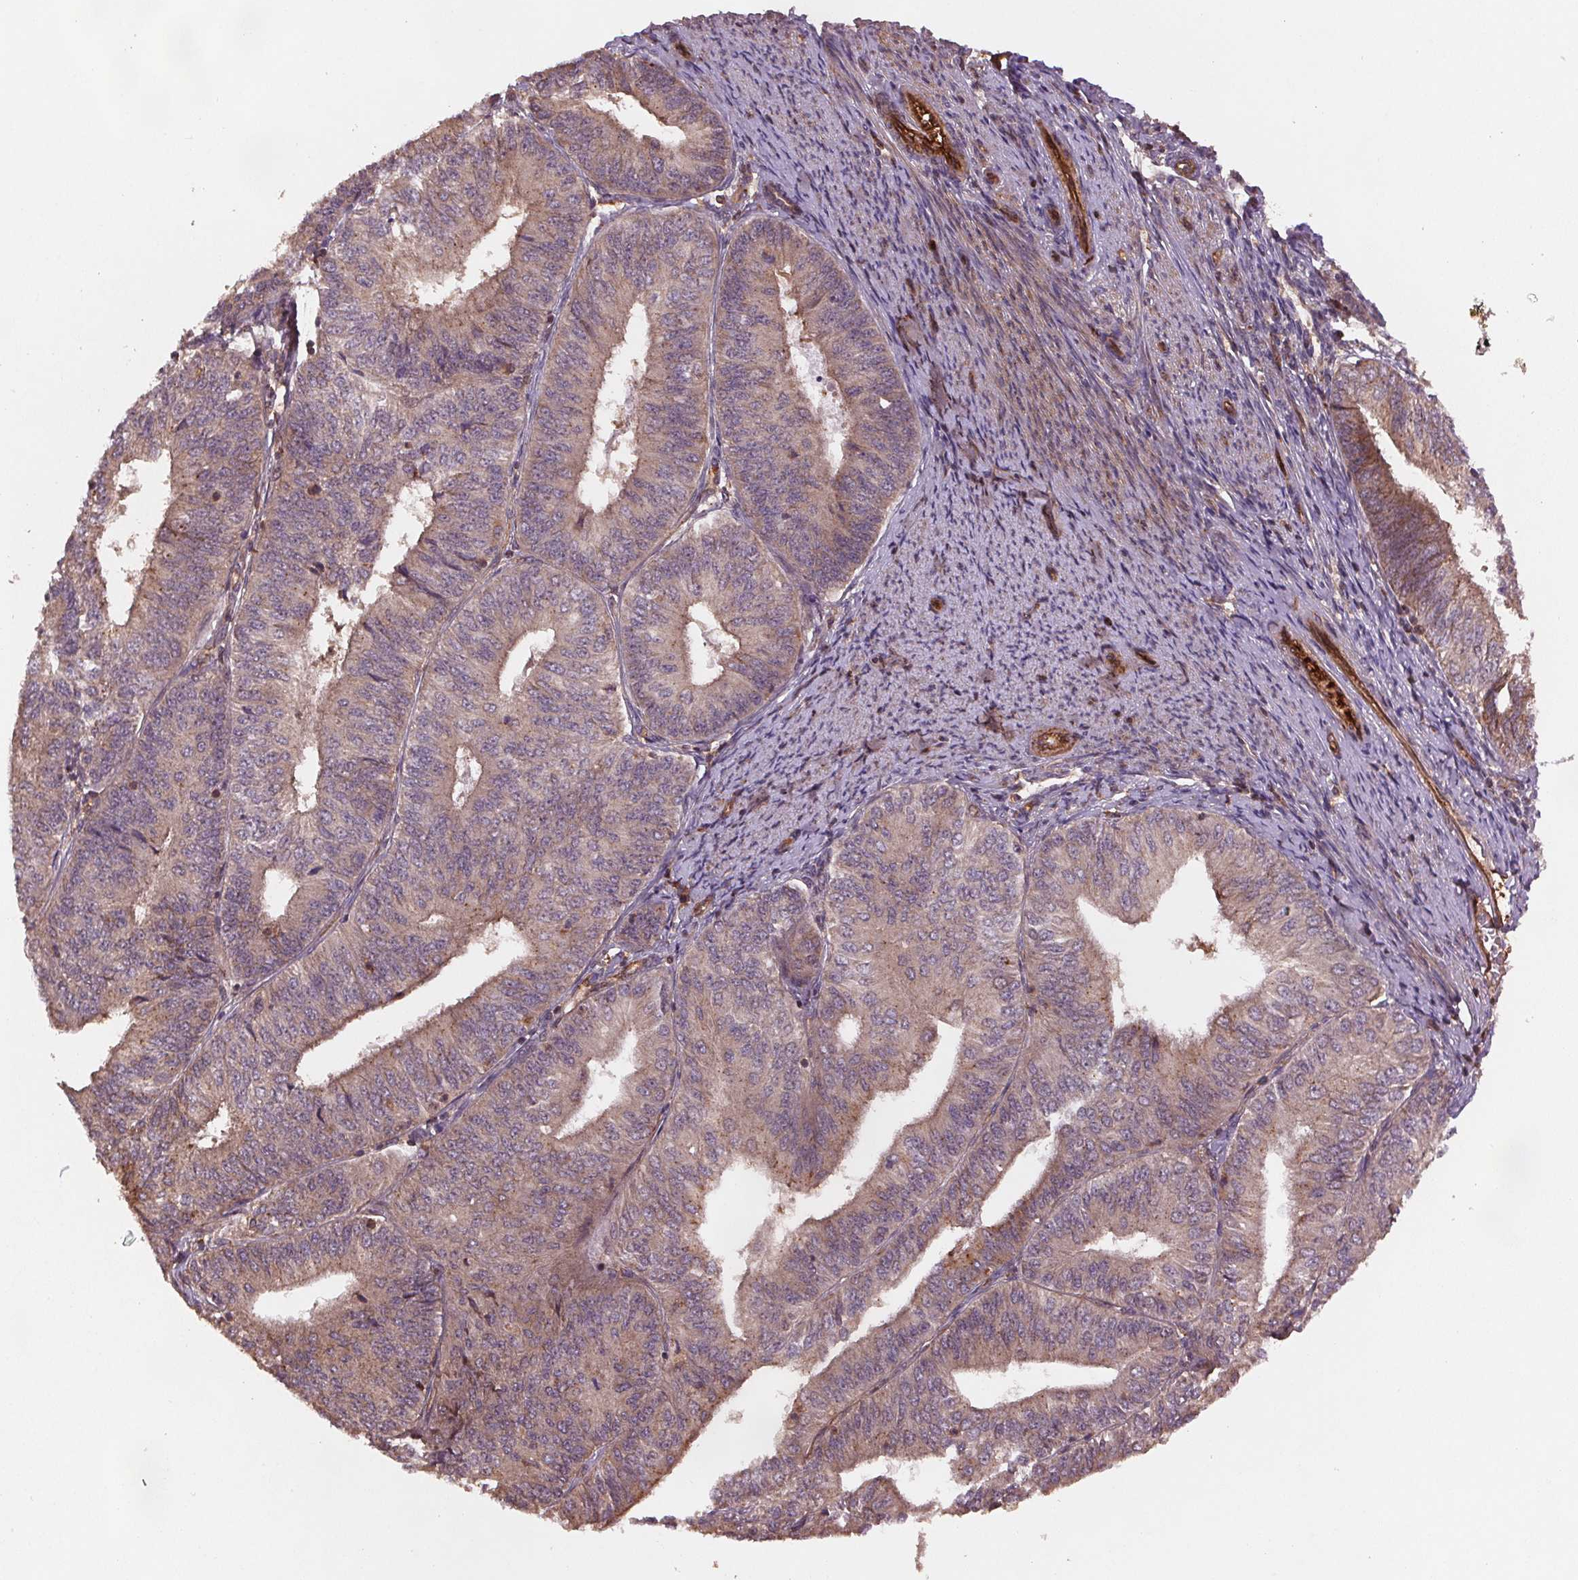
{"staining": {"intensity": "weak", "quantity": "25%-75%", "location": "cytoplasmic/membranous"}, "tissue": "endometrial cancer", "cell_type": "Tumor cells", "image_type": "cancer", "snomed": [{"axis": "morphology", "description": "Adenocarcinoma, NOS"}, {"axis": "topography", "description": "Endometrium"}], "caption": "This is a histology image of IHC staining of endometrial adenocarcinoma, which shows weak expression in the cytoplasmic/membranous of tumor cells.", "gene": "SEC14L2", "patient": {"sex": "female", "age": 58}}